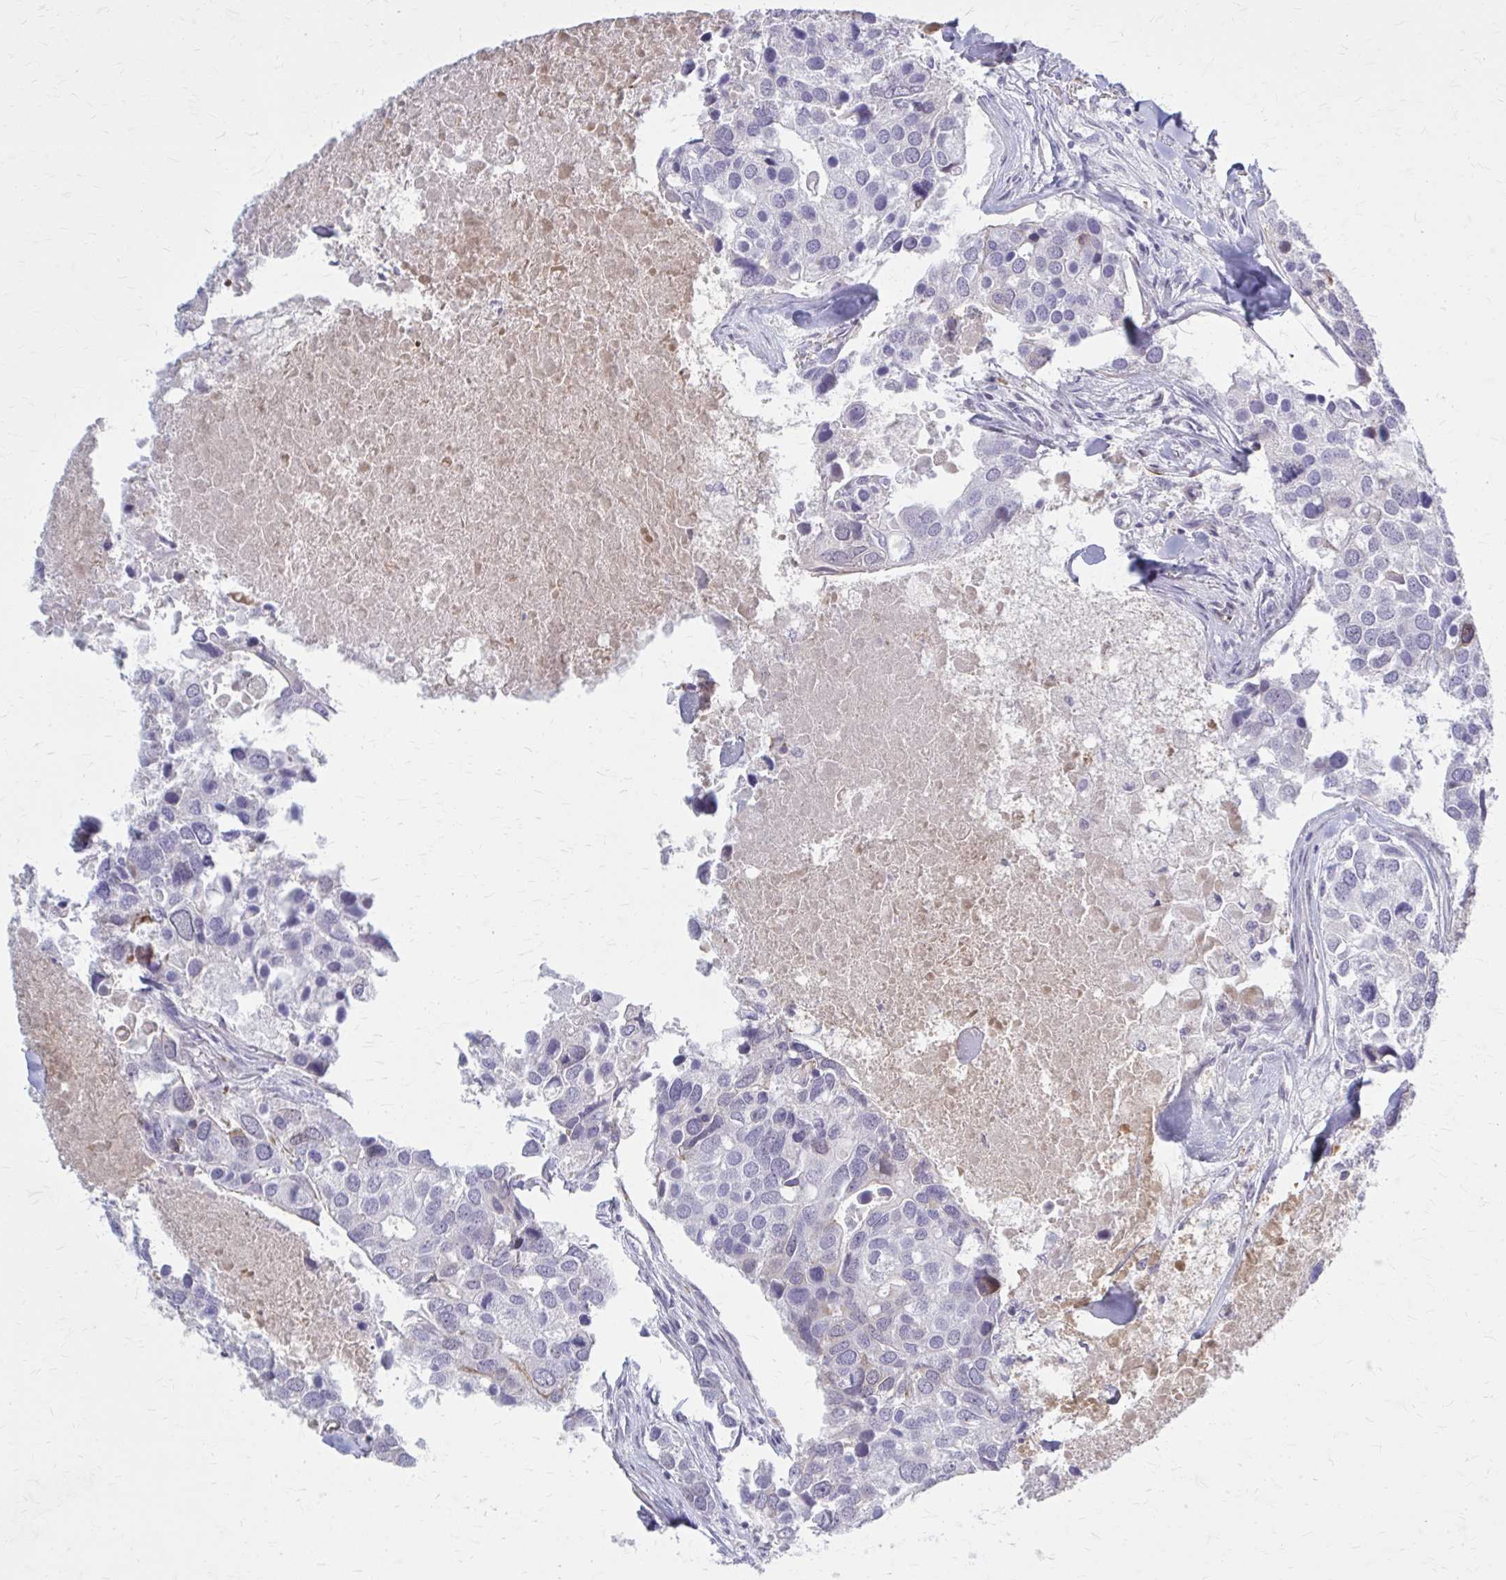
{"staining": {"intensity": "negative", "quantity": "none", "location": "none"}, "tissue": "breast cancer", "cell_type": "Tumor cells", "image_type": "cancer", "snomed": [{"axis": "morphology", "description": "Duct carcinoma"}, {"axis": "topography", "description": "Breast"}], "caption": "Immunohistochemistry (IHC) of infiltrating ductal carcinoma (breast) reveals no expression in tumor cells.", "gene": "SERPIND1", "patient": {"sex": "female", "age": 83}}